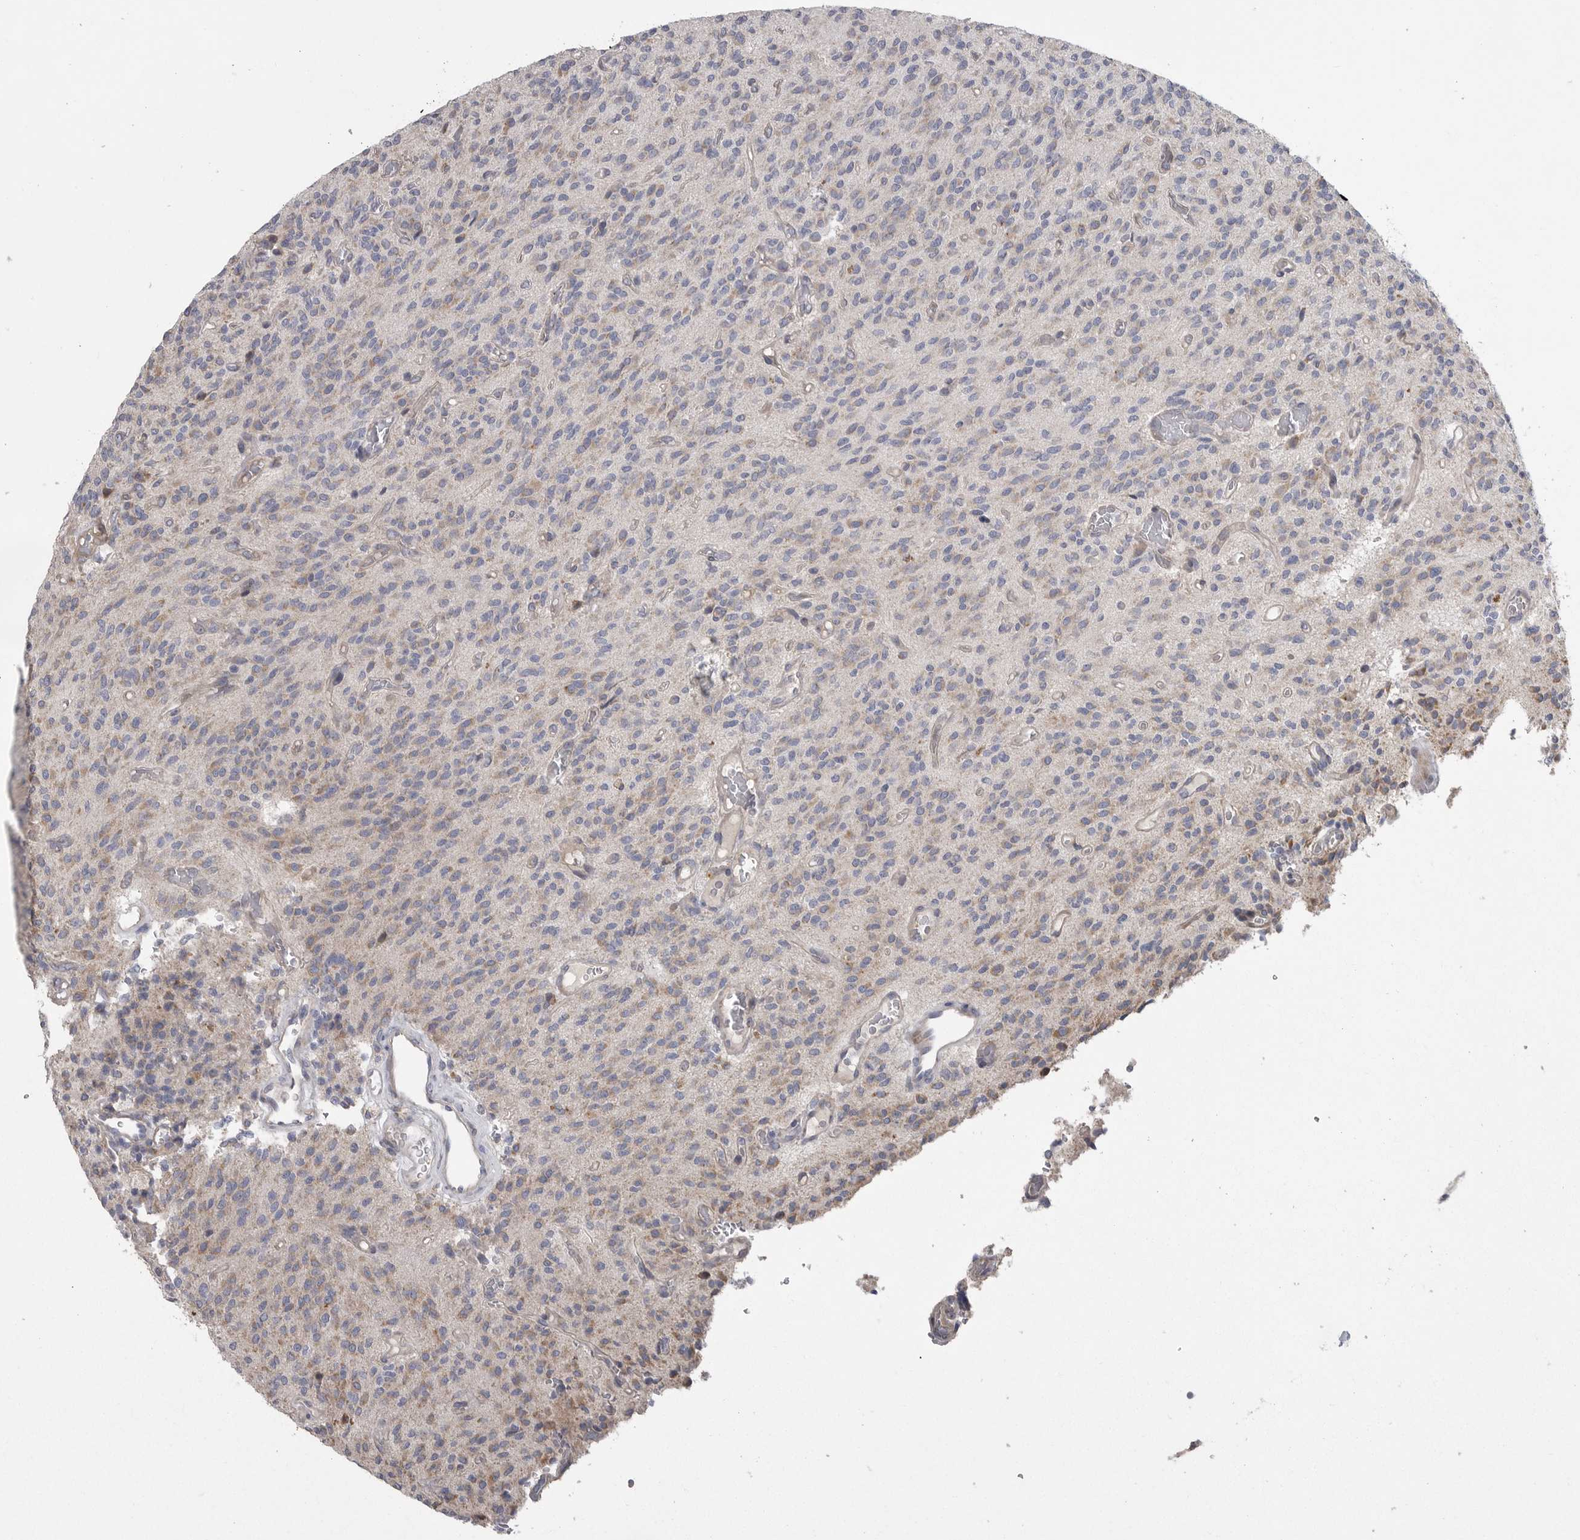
{"staining": {"intensity": "negative", "quantity": "none", "location": "none"}, "tissue": "glioma", "cell_type": "Tumor cells", "image_type": "cancer", "snomed": [{"axis": "morphology", "description": "Glioma, malignant, High grade"}, {"axis": "topography", "description": "Brain"}], "caption": "High power microscopy photomicrograph of an immunohistochemistry photomicrograph of glioma, revealing no significant expression in tumor cells.", "gene": "CRP", "patient": {"sex": "male", "age": 34}}